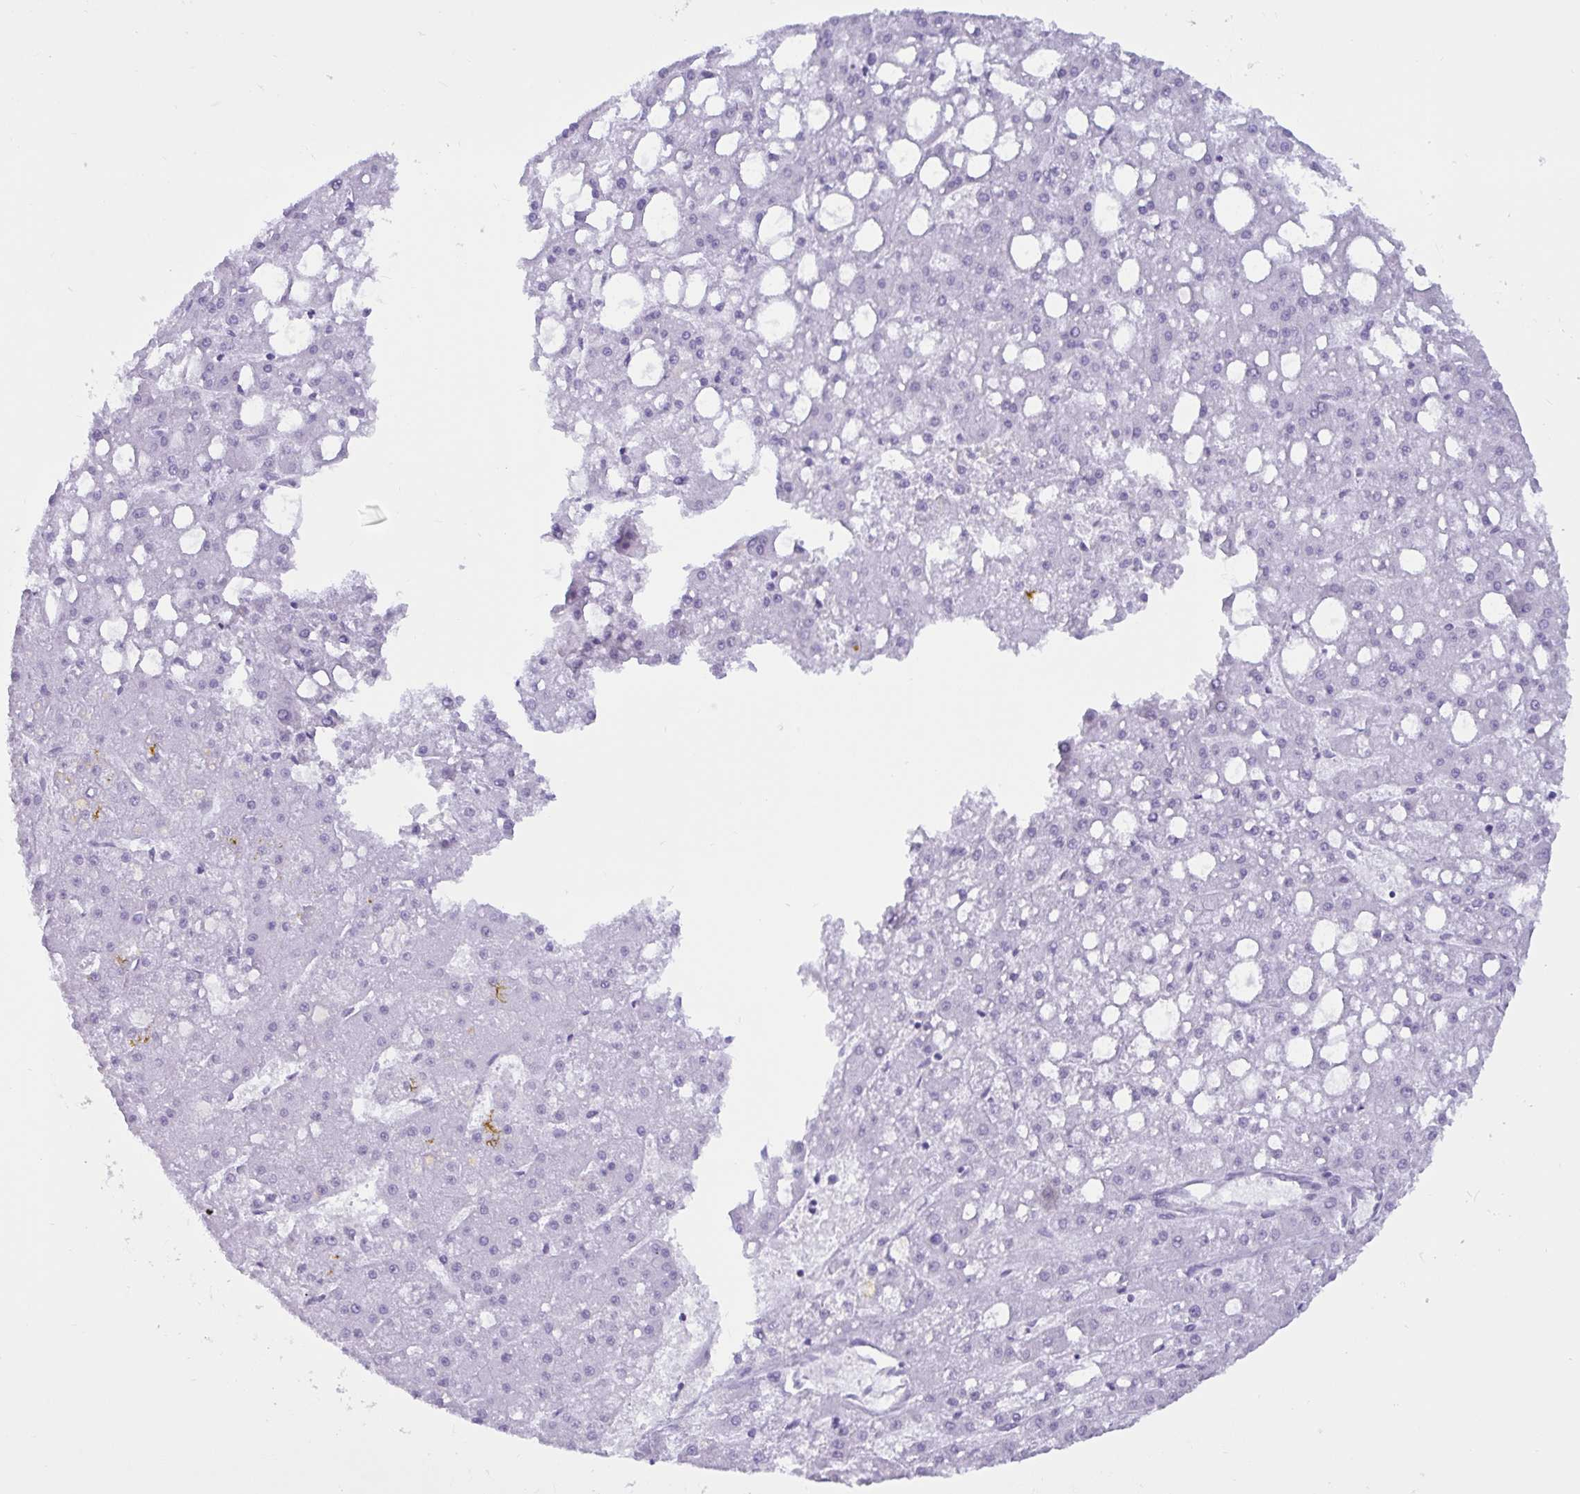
{"staining": {"intensity": "negative", "quantity": "none", "location": "none"}, "tissue": "liver cancer", "cell_type": "Tumor cells", "image_type": "cancer", "snomed": [{"axis": "morphology", "description": "Carcinoma, Hepatocellular, NOS"}, {"axis": "topography", "description": "Liver"}], "caption": "Micrograph shows no protein positivity in tumor cells of hepatocellular carcinoma (liver) tissue. The staining is performed using DAB brown chromogen with nuclei counter-stained in using hematoxylin.", "gene": "CAMLG", "patient": {"sex": "male", "age": 67}}